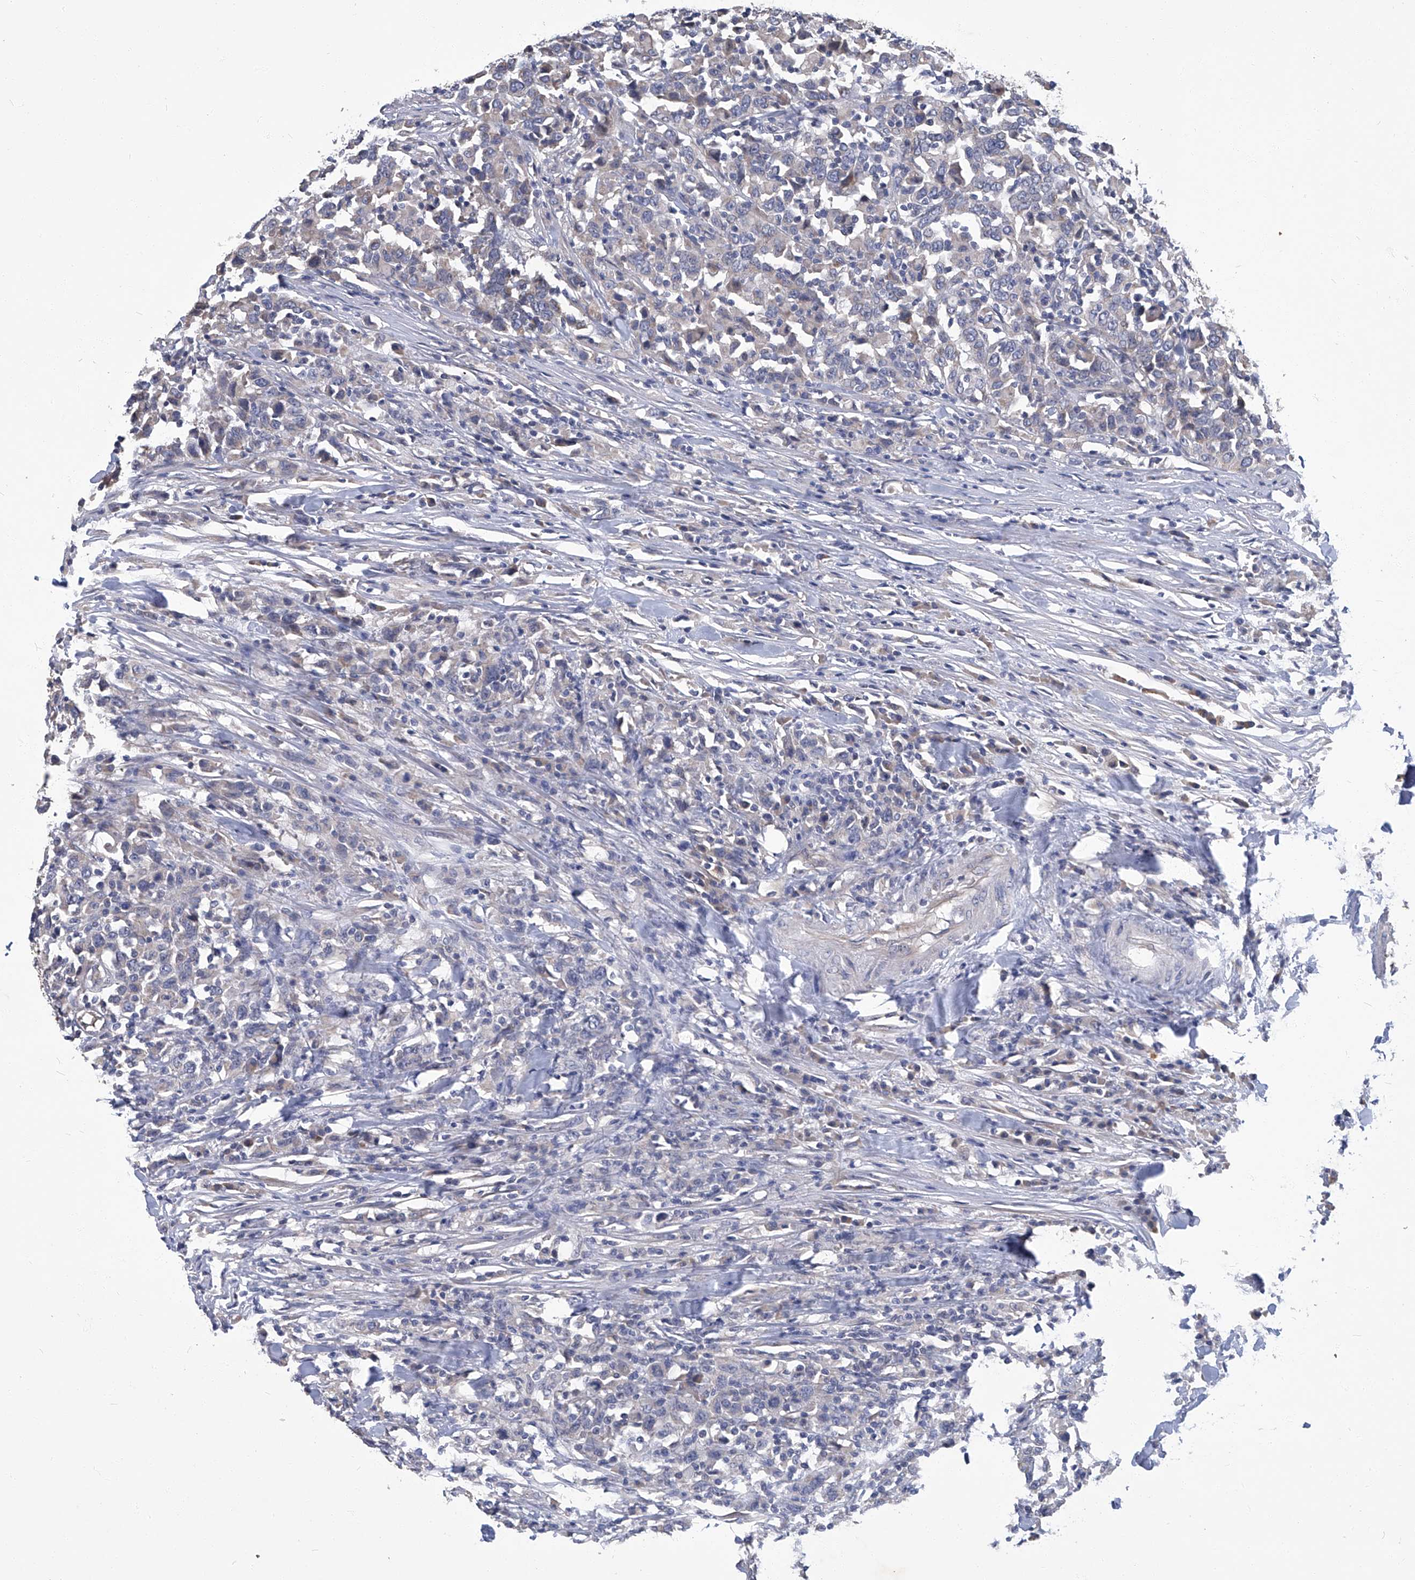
{"staining": {"intensity": "negative", "quantity": "none", "location": "none"}, "tissue": "urothelial cancer", "cell_type": "Tumor cells", "image_type": "cancer", "snomed": [{"axis": "morphology", "description": "Urothelial carcinoma, High grade"}, {"axis": "topography", "description": "Urinary bladder"}], "caption": "Immunohistochemistry histopathology image of neoplastic tissue: high-grade urothelial carcinoma stained with DAB reveals no significant protein positivity in tumor cells. Brightfield microscopy of immunohistochemistry stained with DAB (brown) and hematoxylin (blue), captured at high magnification.", "gene": "TGFBR1", "patient": {"sex": "male", "age": 61}}